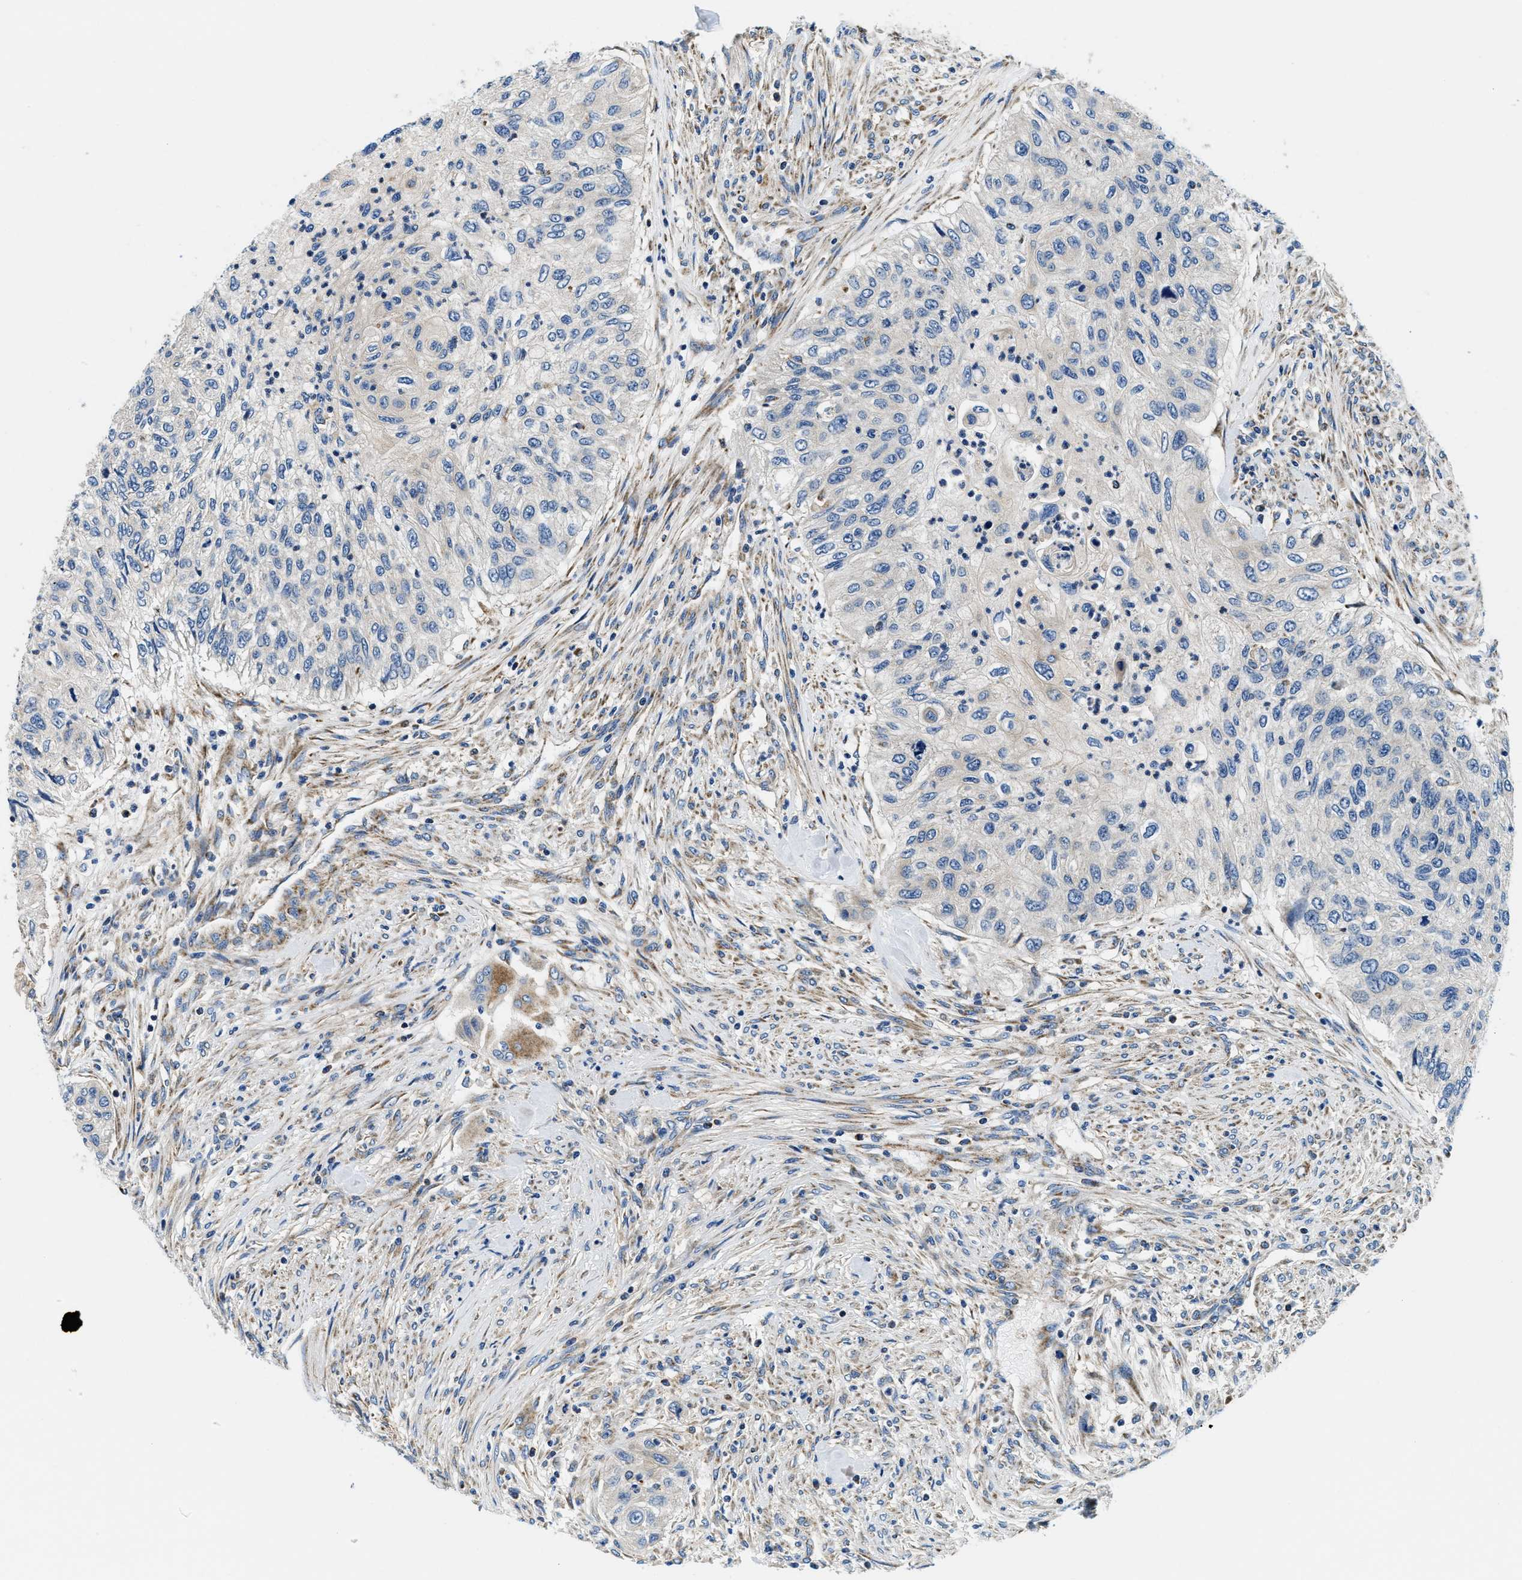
{"staining": {"intensity": "negative", "quantity": "none", "location": "none"}, "tissue": "urothelial cancer", "cell_type": "Tumor cells", "image_type": "cancer", "snomed": [{"axis": "morphology", "description": "Urothelial carcinoma, High grade"}, {"axis": "topography", "description": "Urinary bladder"}], "caption": "An image of human urothelial cancer is negative for staining in tumor cells. (Brightfield microscopy of DAB immunohistochemistry (IHC) at high magnification).", "gene": "SAMD4B", "patient": {"sex": "female", "age": 60}}